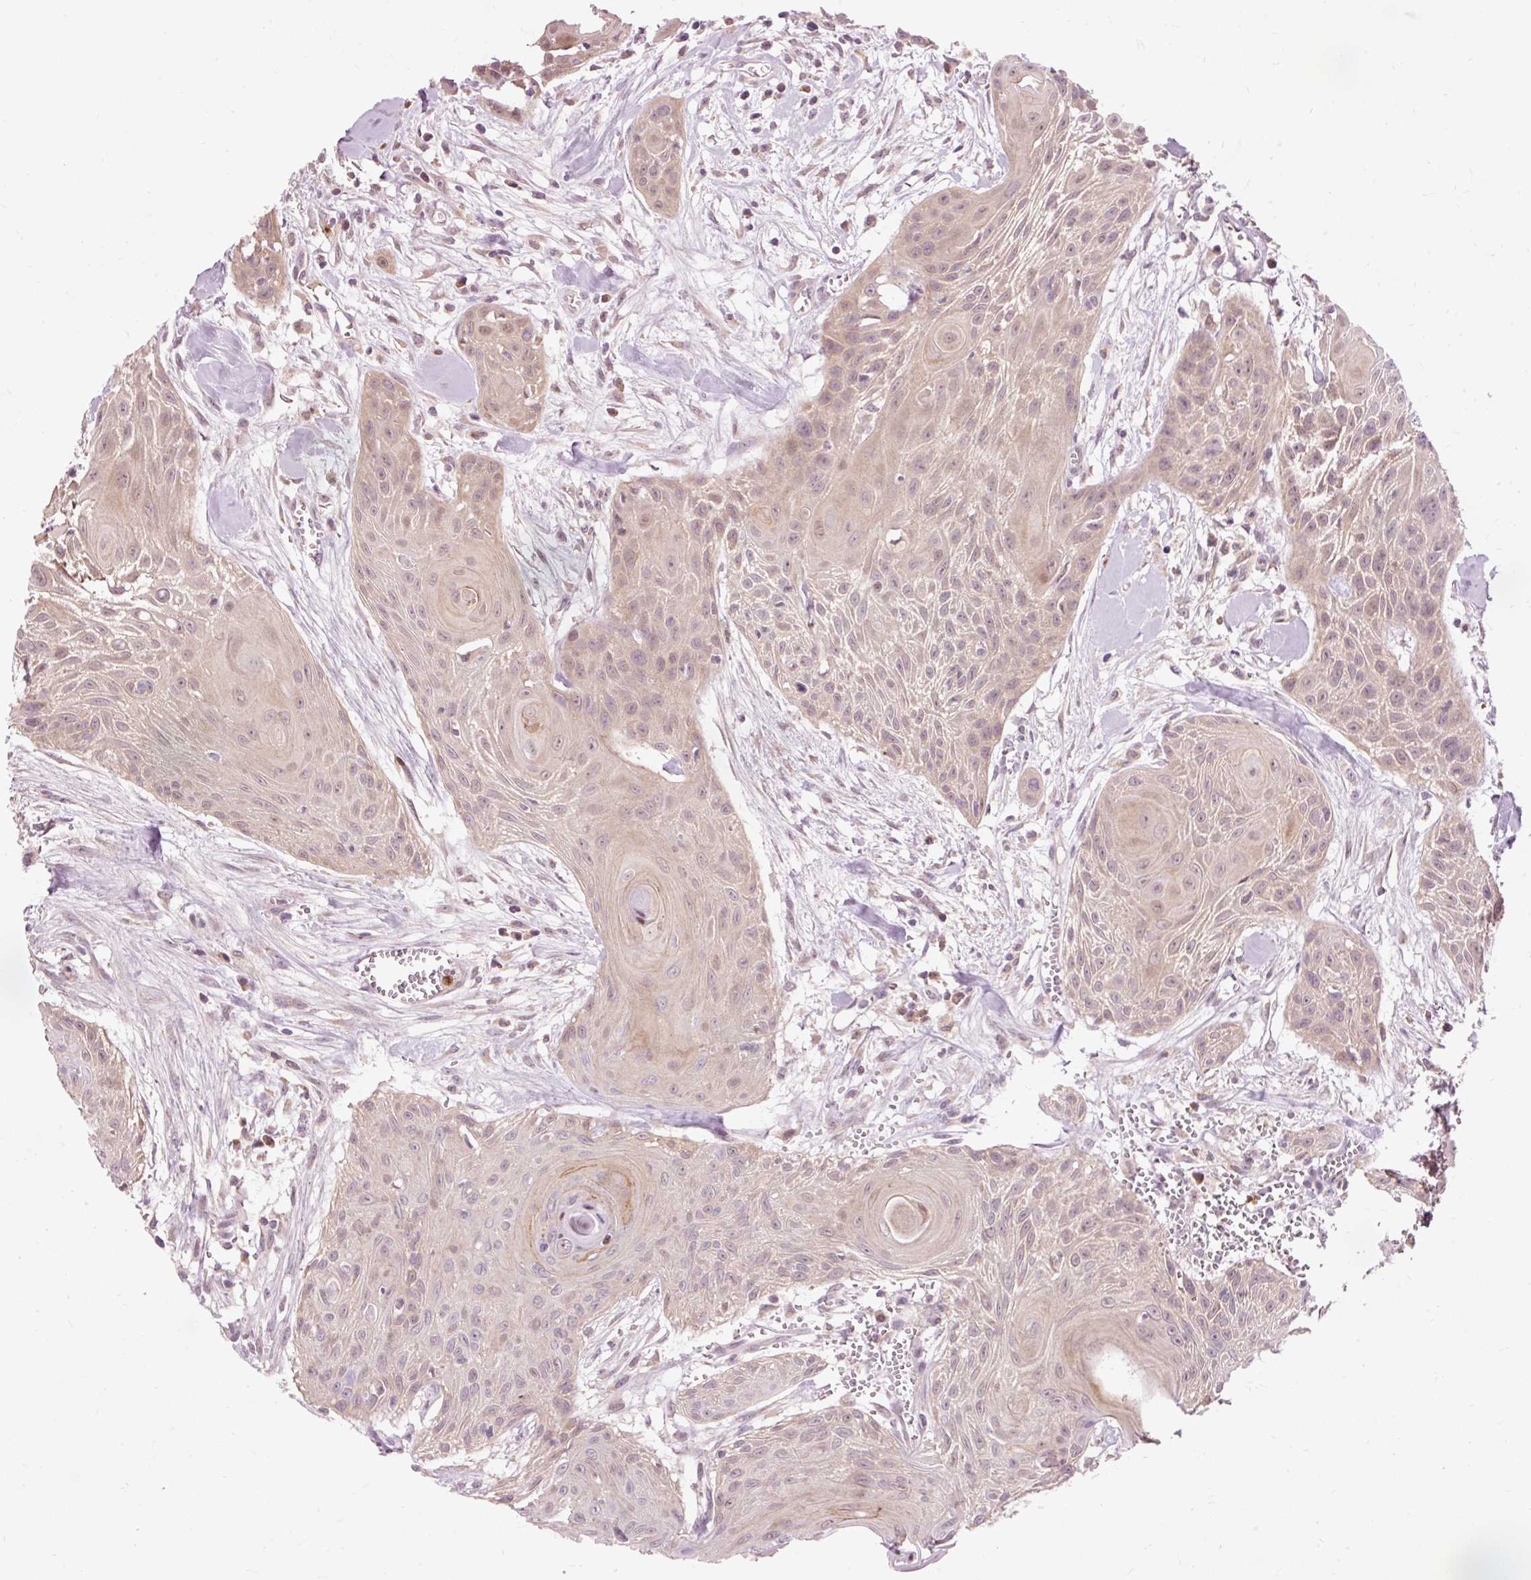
{"staining": {"intensity": "weak", "quantity": ">75%", "location": "cytoplasmic/membranous"}, "tissue": "head and neck cancer", "cell_type": "Tumor cells", "image_type": "cancer", "snomed": [{"axis": "morphology", "description": "Squamous cell carcinoma, NOS"}, {"axis": "topography", "description": "Lymph node"}, {"axis": "topography", "description": "Salivary gland"}, {"axis": "topography", "description": "Head-Neck"}], "caption": "Head and neck cancer was stained to show a protein in brown. There is low levels of weak cytoplasmic/membranous staining in approximately >75% of tumor cells. Immunohistochemistry stains the protein in brown and the nuclei are stained blue.", "gene": "PRDX5", "patient": {"sex": "female", "age": 74}}